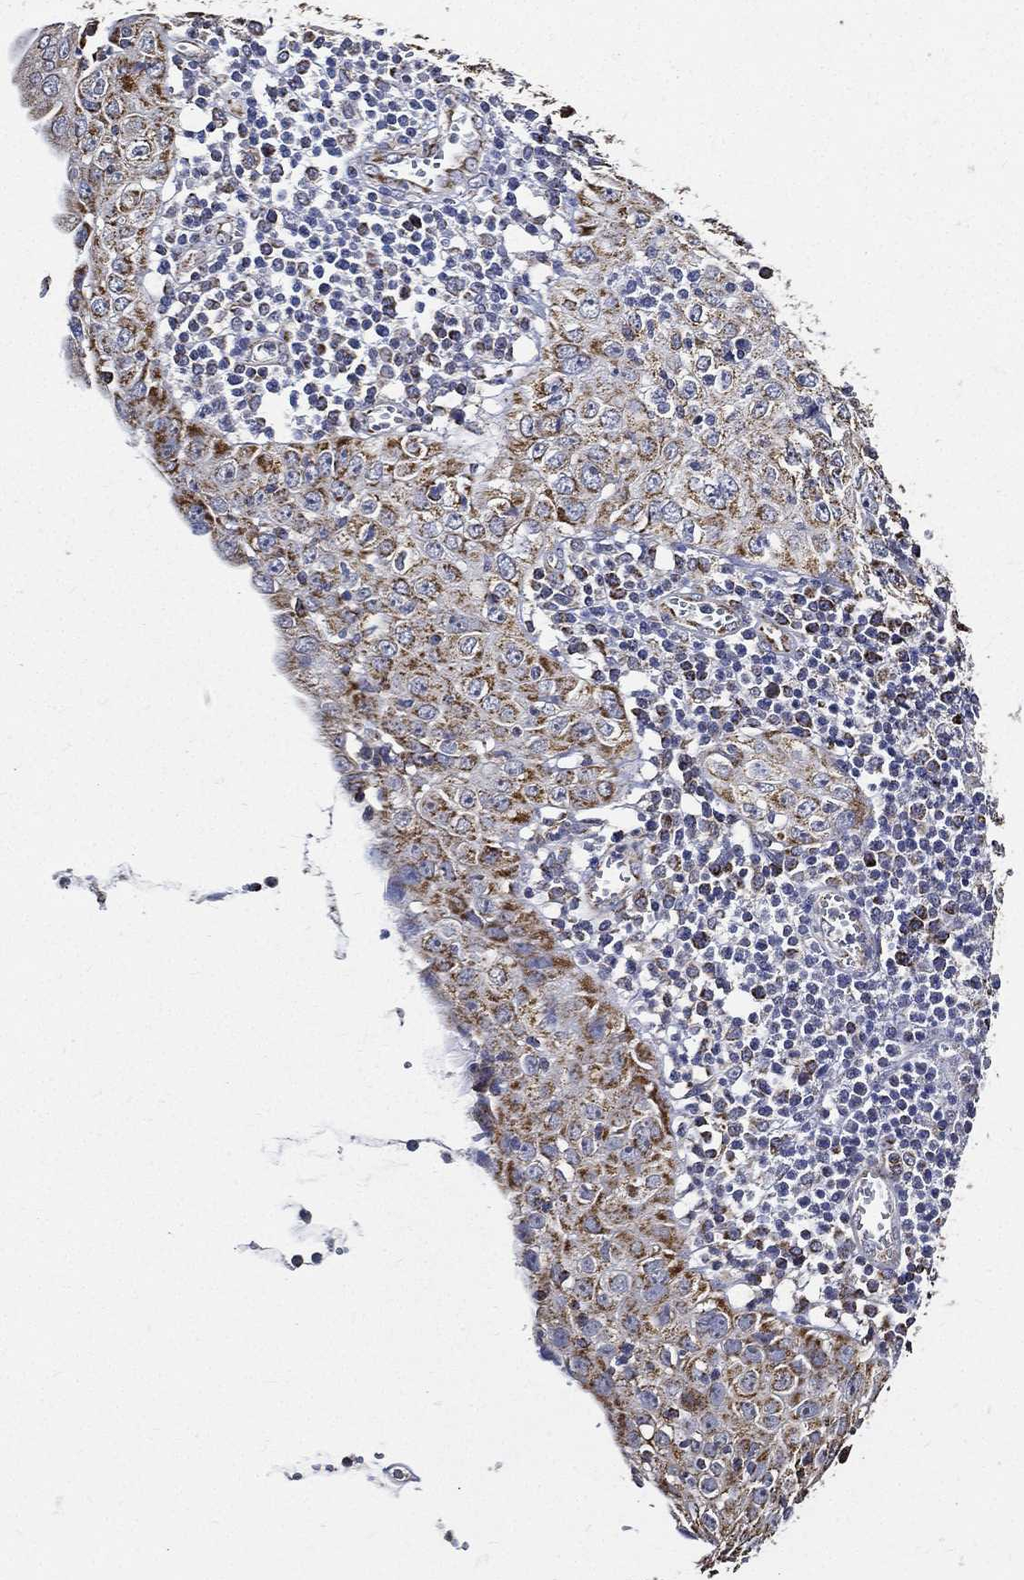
{"staining": {"intensity": "strong", "quantity": "<25%", "location": "cytoplasmic/membranous"}, "tissue": "cervical cancer", "cell_type": "Tumor cells", "image_type": "cancer", "snomed": [{"axis": "morphology", "description": "Squamous cell carcinoma, NOS"}, {"axis": "topography", "description": "Cervix"}], "caption": "IHC micrograph of neoplastic tissue: human cervical cancer stained using immunohistochemistry reveals medium levels of strong protein expression localized specifically in the cytoplasmic/membranous of tumor cells, appearing as a cytoplasmic/membranous brown color.", "gene": "NDUFAB1", "patient": {"sex": "female", "age": 24}}